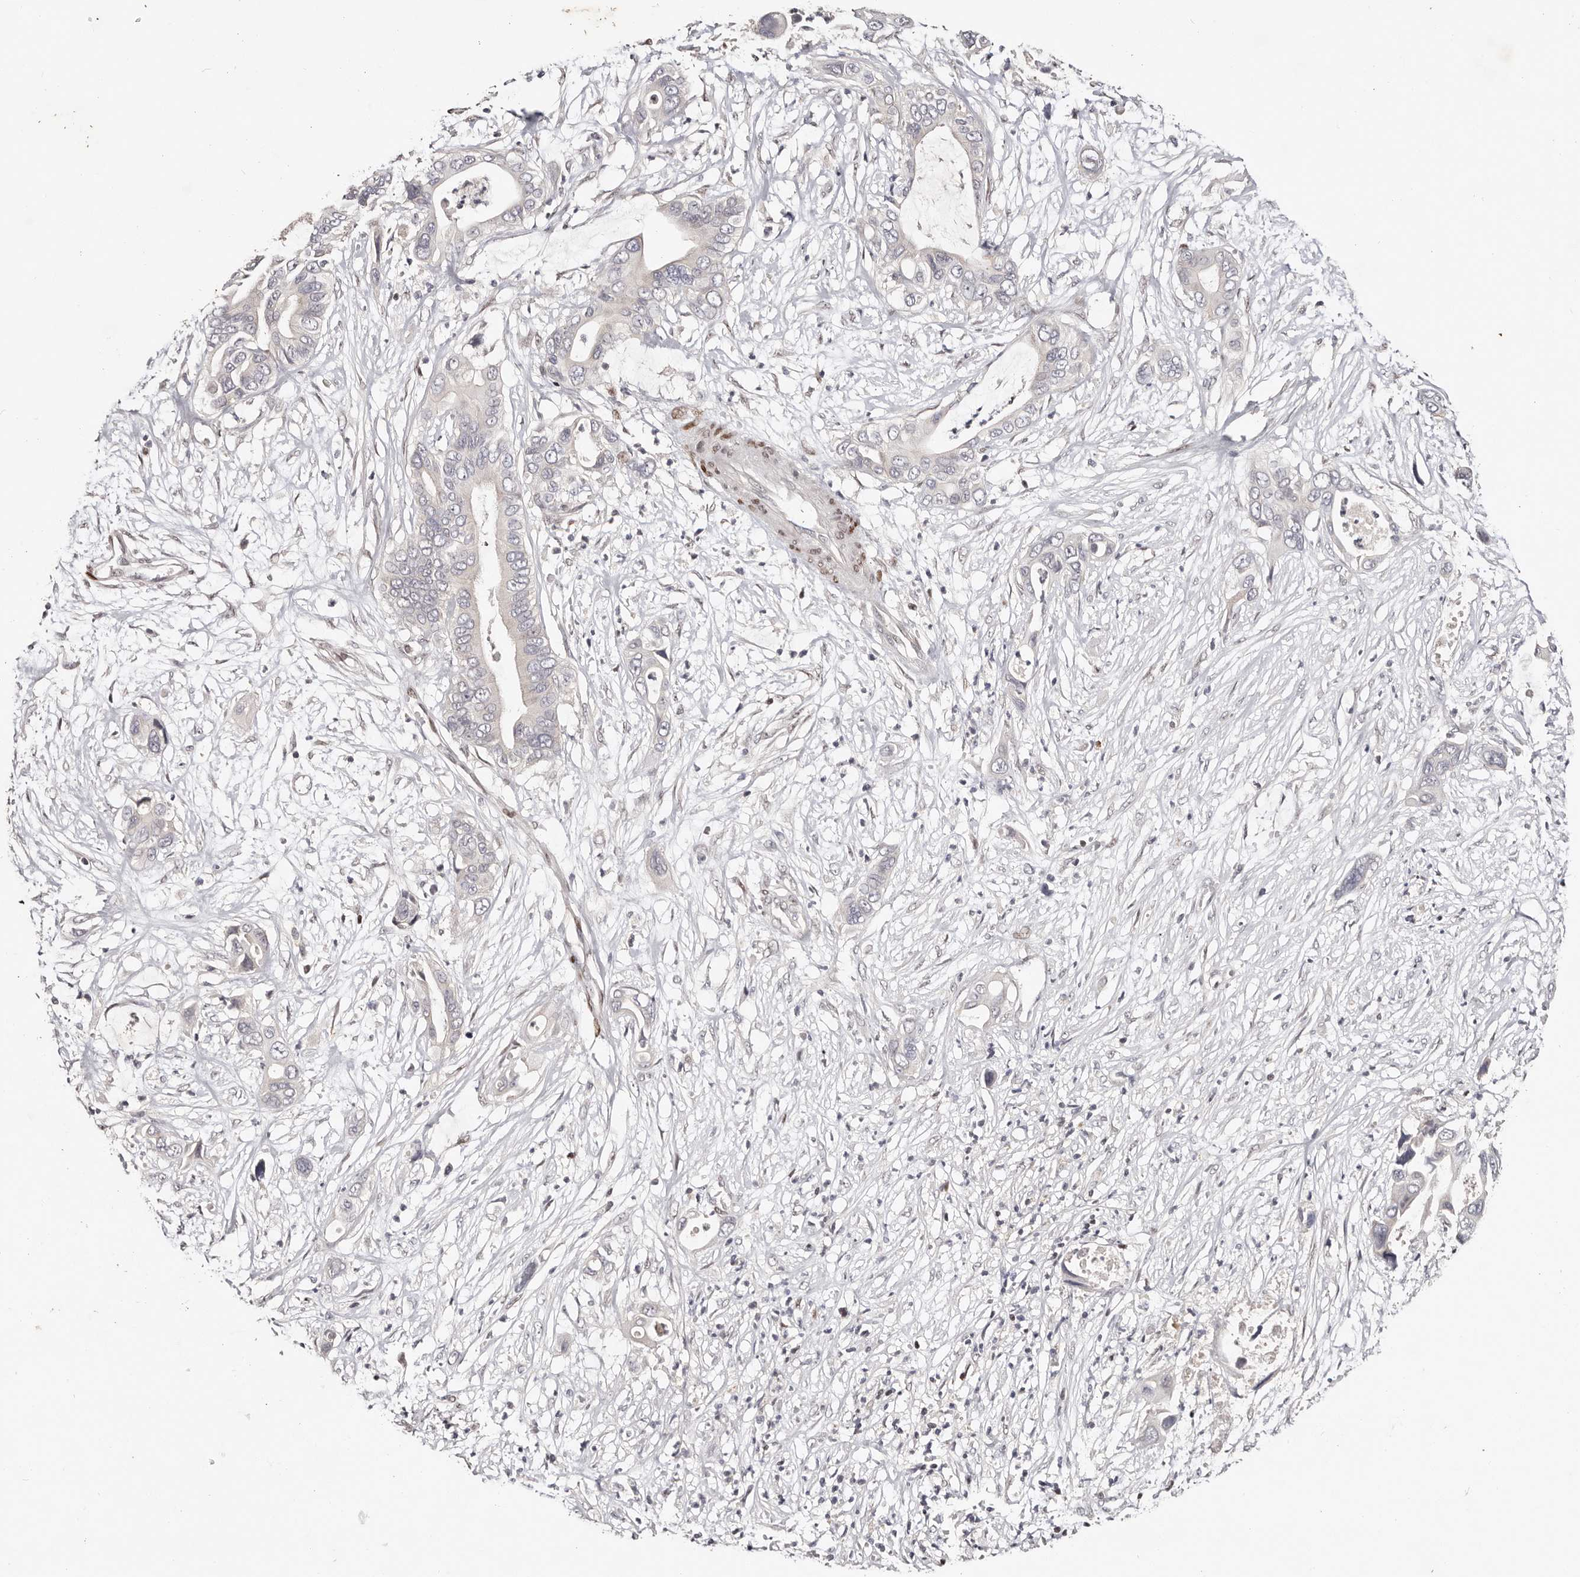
{"staining": {"intensity": "negative", "quantity": "none", "location": "none"}, "tissue": "pancreatic cancer", "cell_type": "Tumor cells", "image_type": "cancer", "snomed": [{"axis": "morphology", "description": "Adenocarcinoma, NOS"}, {"axis": "topography", "description": "Pancreas"}], "caption": "Immunohistochemical staining of human pancreatic cancer shows no significant staining in tumor cells.", "gene": "IQGAP3", "patient": {"sex": "male", "age": 66}}